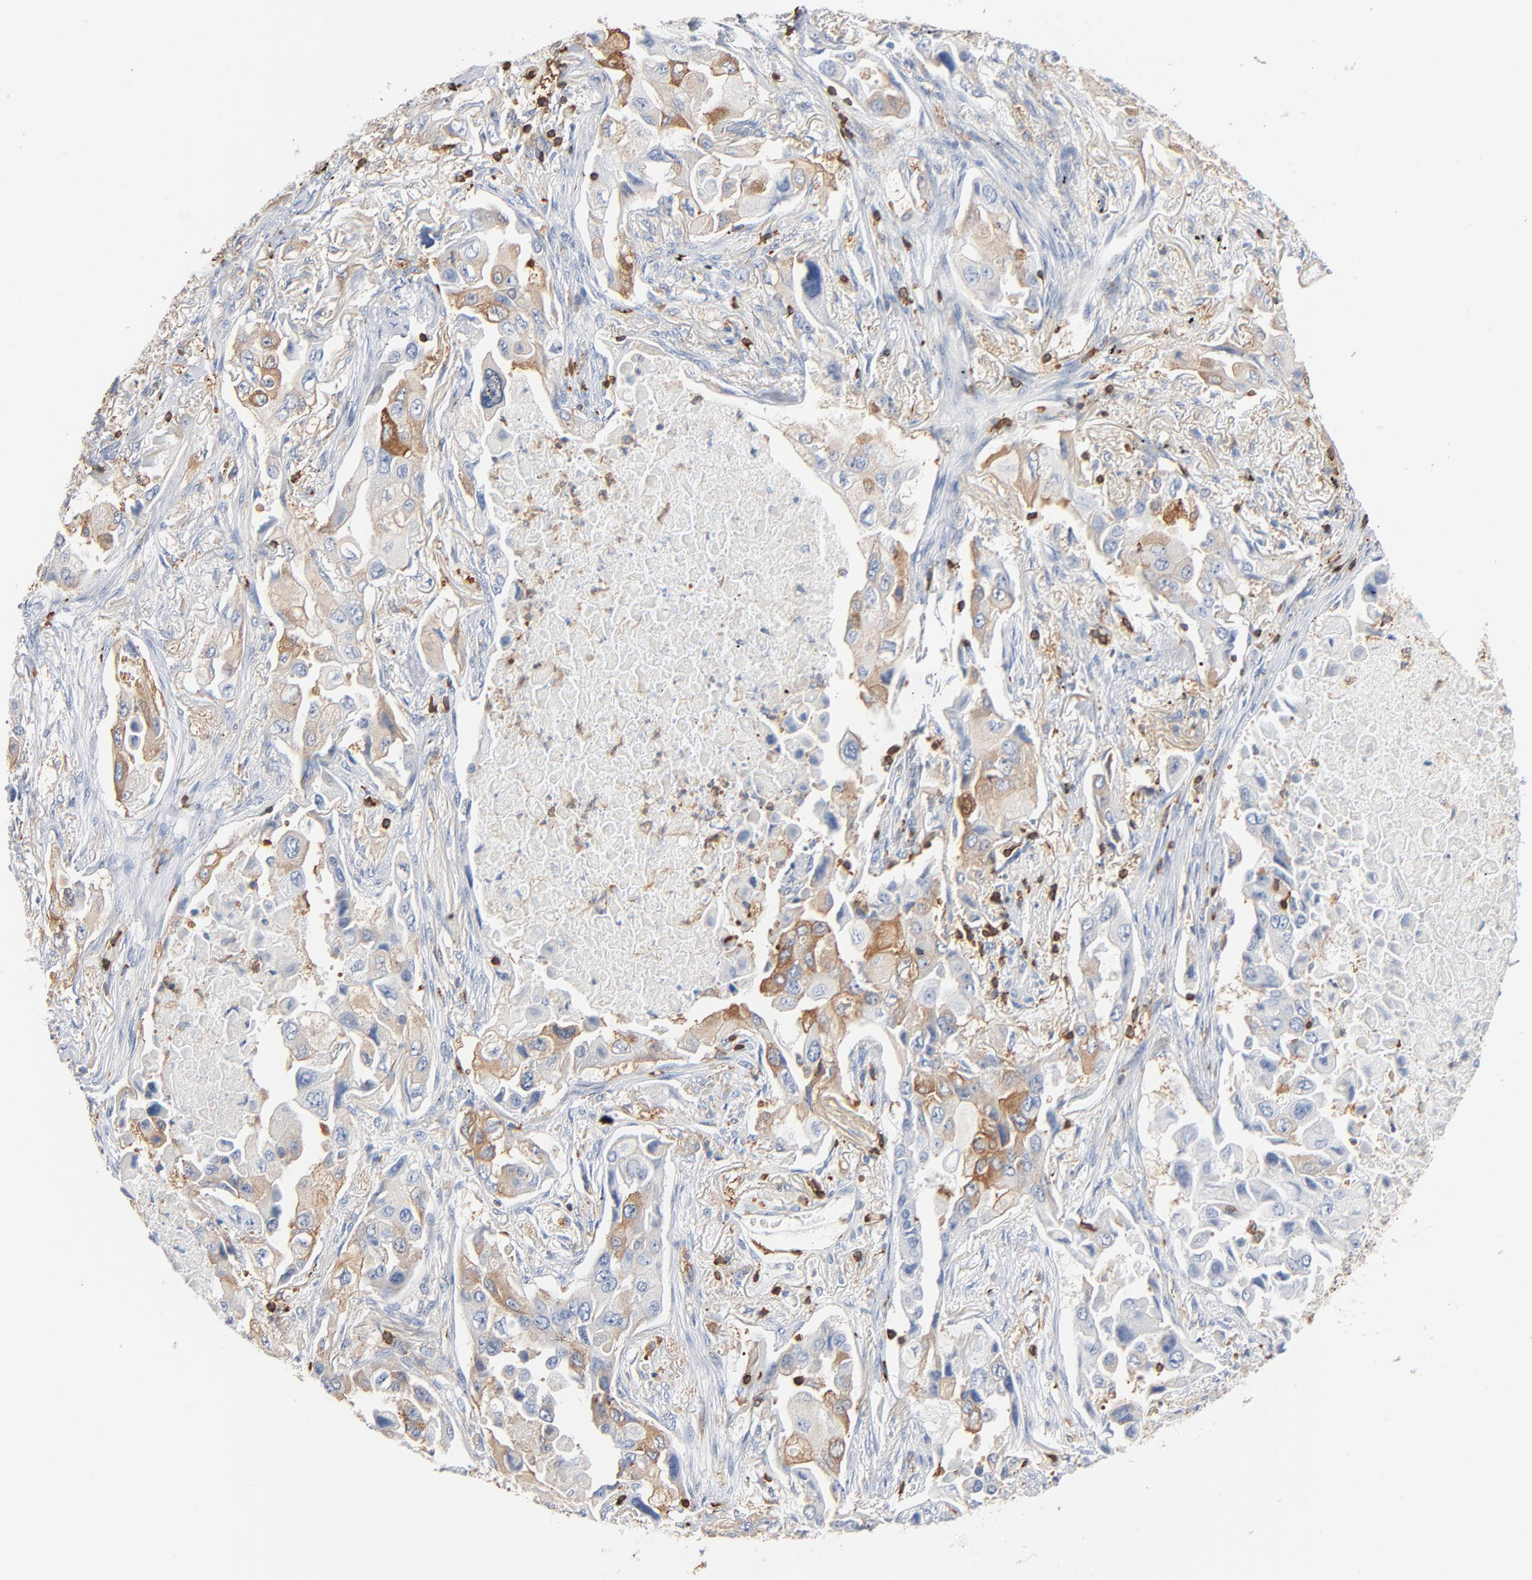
{"staining": {"intensity": "moderate", "quantity": "<25%", "location": "cytoplasmic/membranous"}, "tissue": "lung cancer", "cell_type": "Tumor cells", "image_type": "cancer", "snomed": [{"axis": "morphology", "description": "Adenocarcinoma, NOS"}, {"axis": "topography", "description": "Lung"}], "caption": "IHC image of lung cancer stained for a protein (brown), which demonstrates low levels of moderate cytoplasmic/membranous staining in approximately <25% of tumor cells.", "gene": "SH3KBP1", "patient": {"sex": "female", "age": 65}}